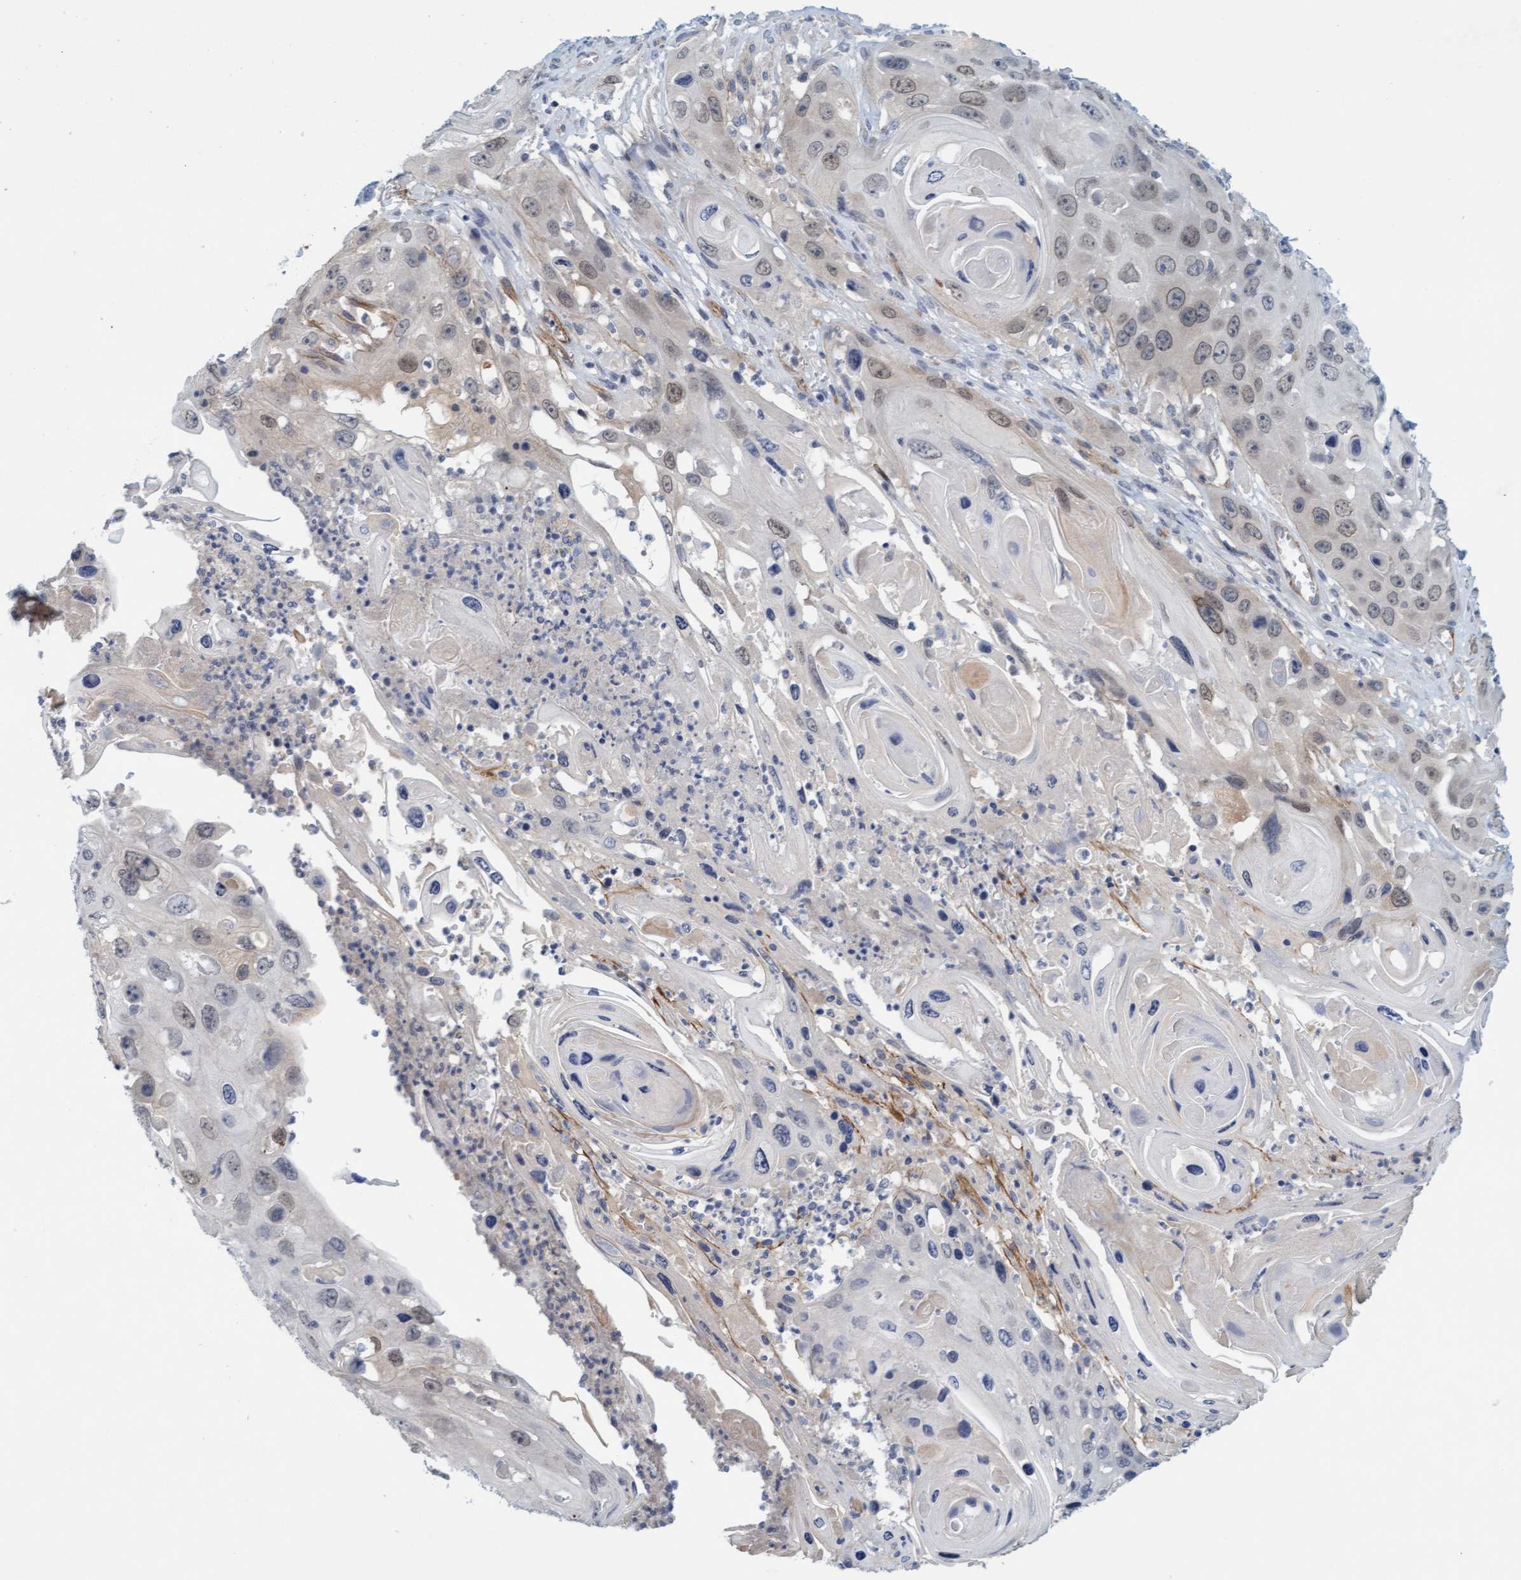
{"staining": {"intensity": "weak", "quantity": "<25%", "location": "nuclear"}, "tissue": "skin cancer", "cell_type": "Tumor cells", "image_type": "cancer", "snomed": [{"axis": "morphology", "description": "Squamous cell carcinoma, NOS"}, {"axis": "topography", "description": "Skin"}], "caption": "Tumor cells show no significant expression in skin cancer (squamous cell carcinoma). (Brightfield microscopy of DAB IHC at high magnification).", "gene": "TSTD2", "patient": {"sex": "male", "age": 55}}